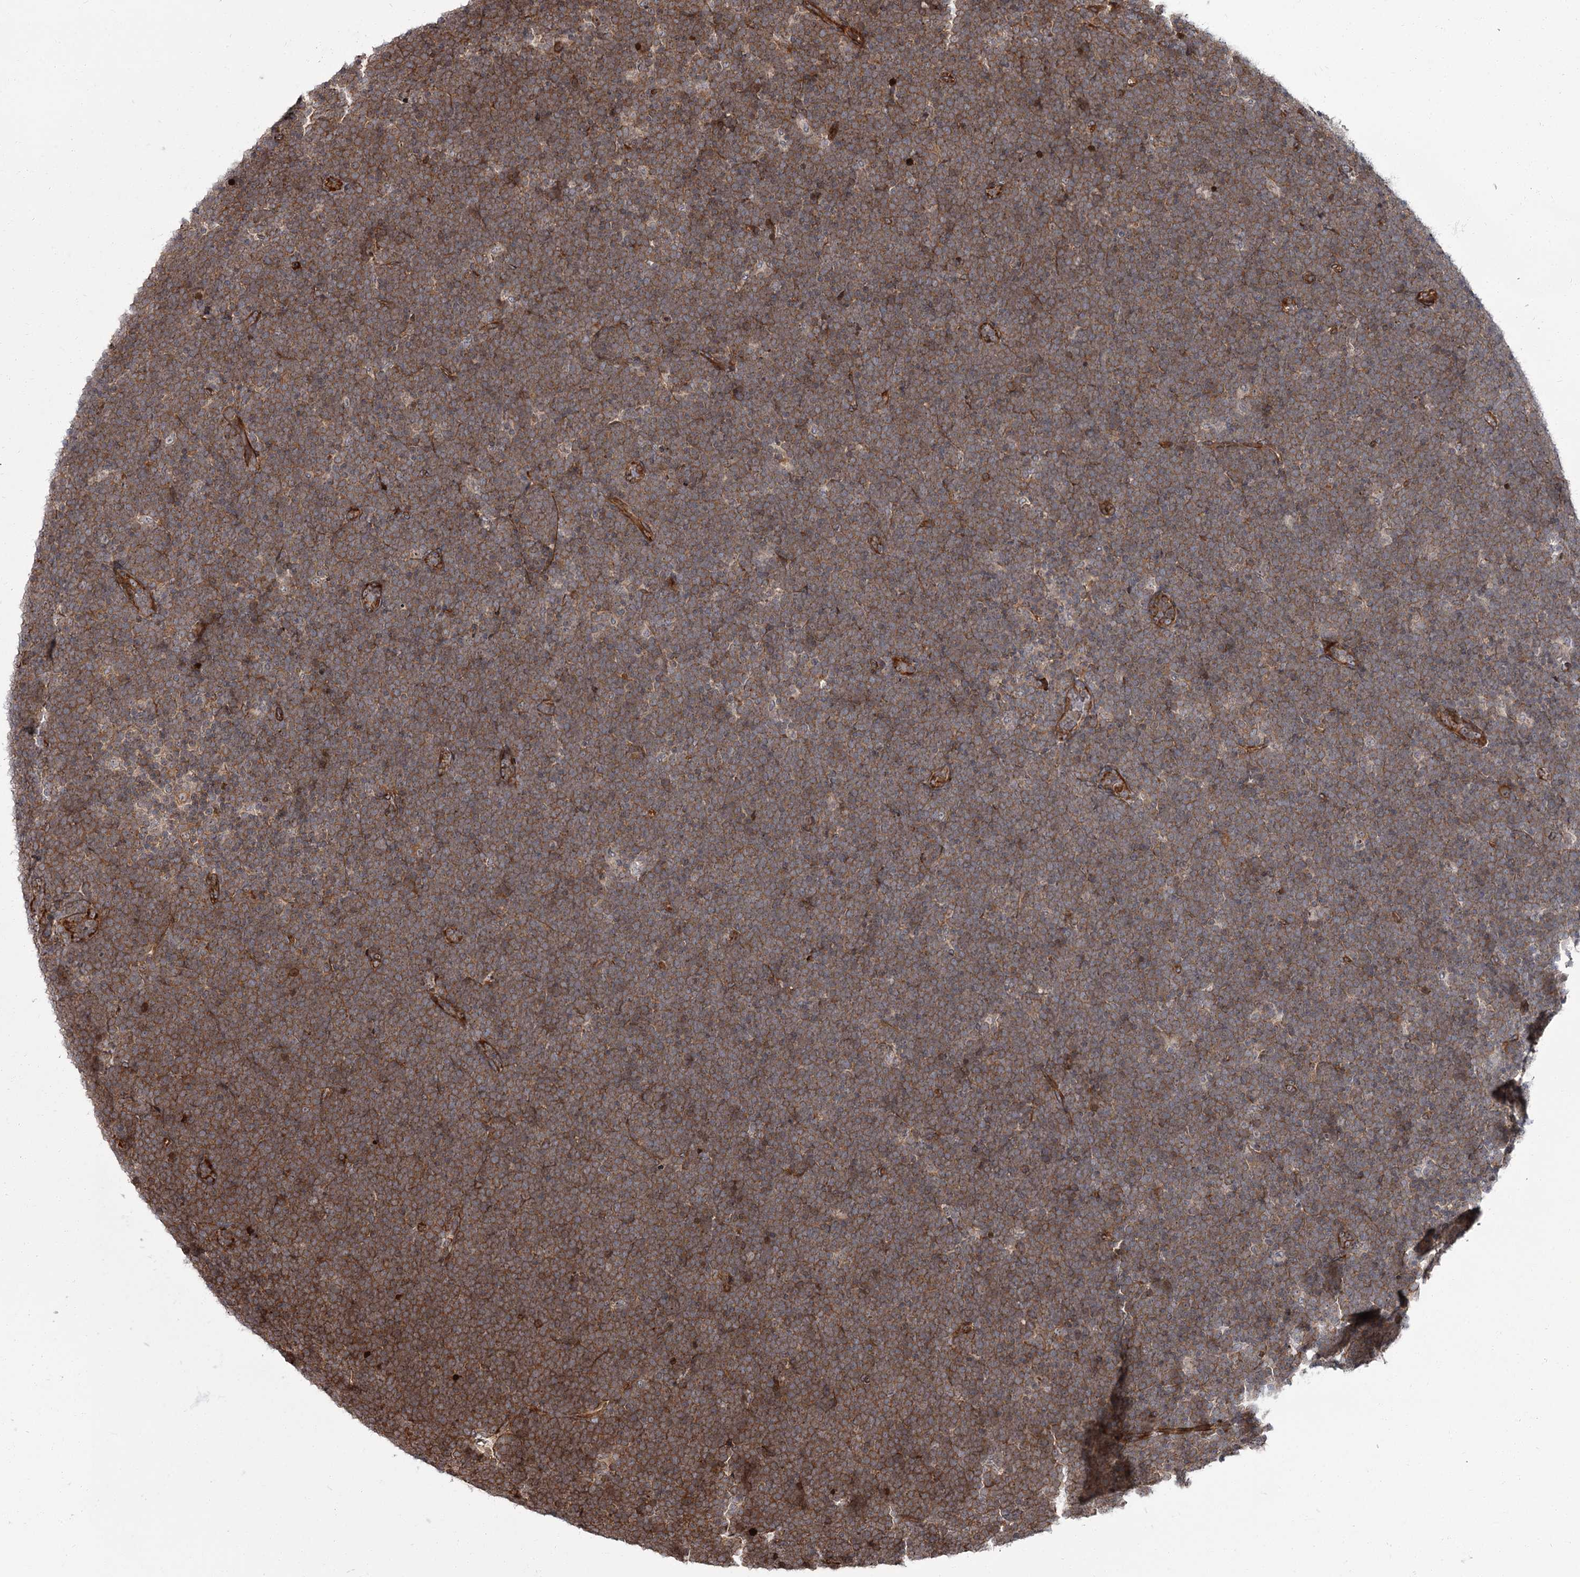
{"staining": {"intensity": "moderate", "quantity": ">75%", "location": "cytoplasmic/membranous"}, "tissue": "lymphoma", "cell_type": "Tumor cells", "image_type": "cancer", "snomed": [{"axis": "morphology", "description": "Malignant lymphoma, non-Hodgkin's type, High grade"}, {"axis": "topography", "description": "Lymph node"}], "caption": "This is a micrograph of IHC staining of lymphoma, which shows moderate staining in the cytoplasmic/membranous of tumor cells.", "gene": "THAP9", "patient": {"sex": "male", "age": 13}}